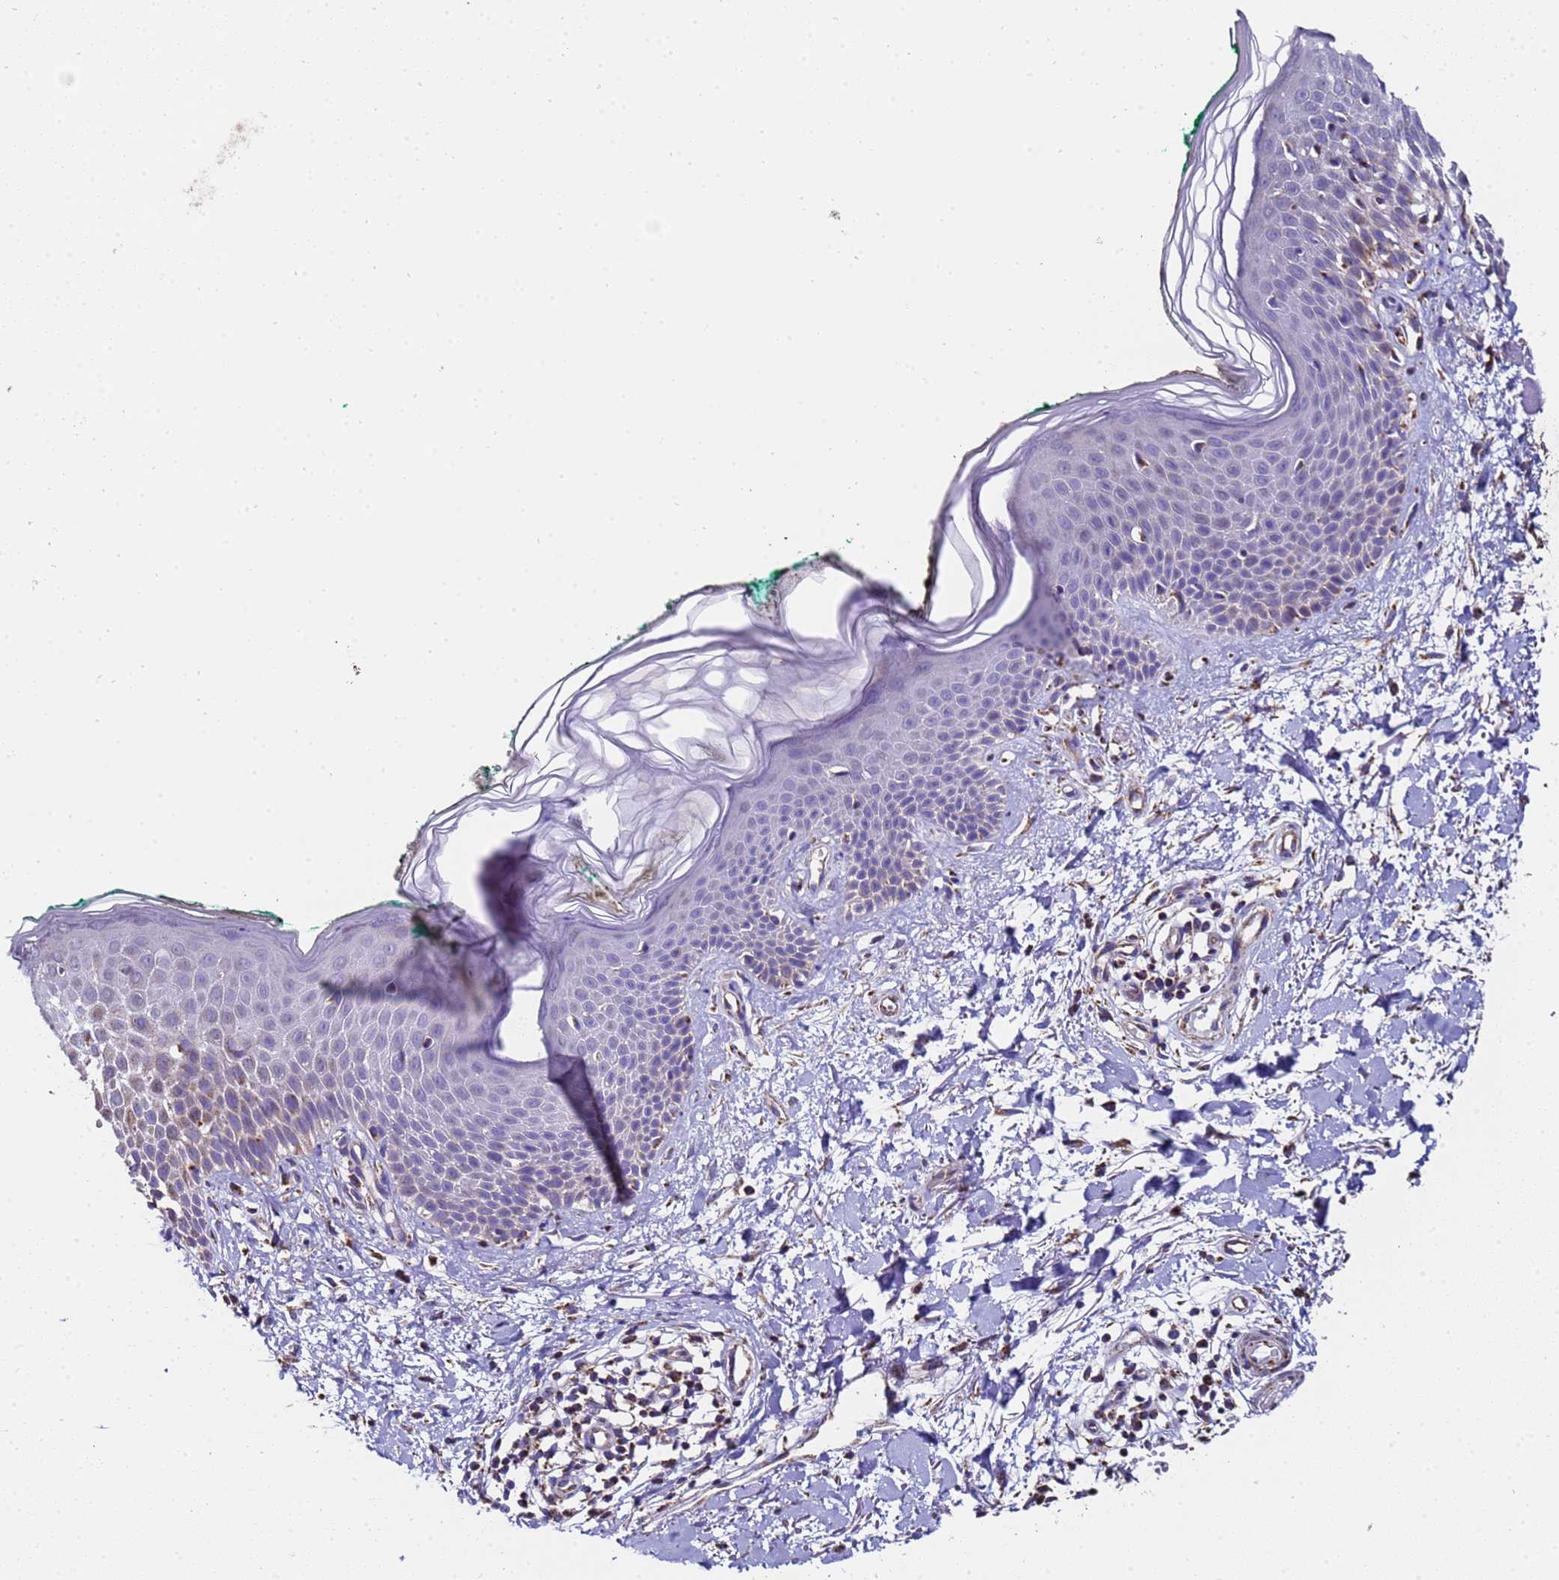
{"staining": {"intensity": "moderate", "quantity": ">75%", "location": "cytoplasmic/membranous"}, "tissue": "skin", "cell_type": "Fibroblasts", "image_type": "normal", "snomed": [{"axis": "morphology", "description": "Normal tissue, NOS"}, {"axis": "morphology", "description": "Malignant melanoma, NOS"}, {"axis": "topography", "description": "Skin"}], "caption": "Protein staining of normal skin exhibits moderate cytoplasmic/membranous staining in approximately >75% of fibroblasts. (brown staining indicates protein expression, while blue staining denotes nuclei).", "gene": "MRPS12", "patient": {"sex": "male", "age": 62}}